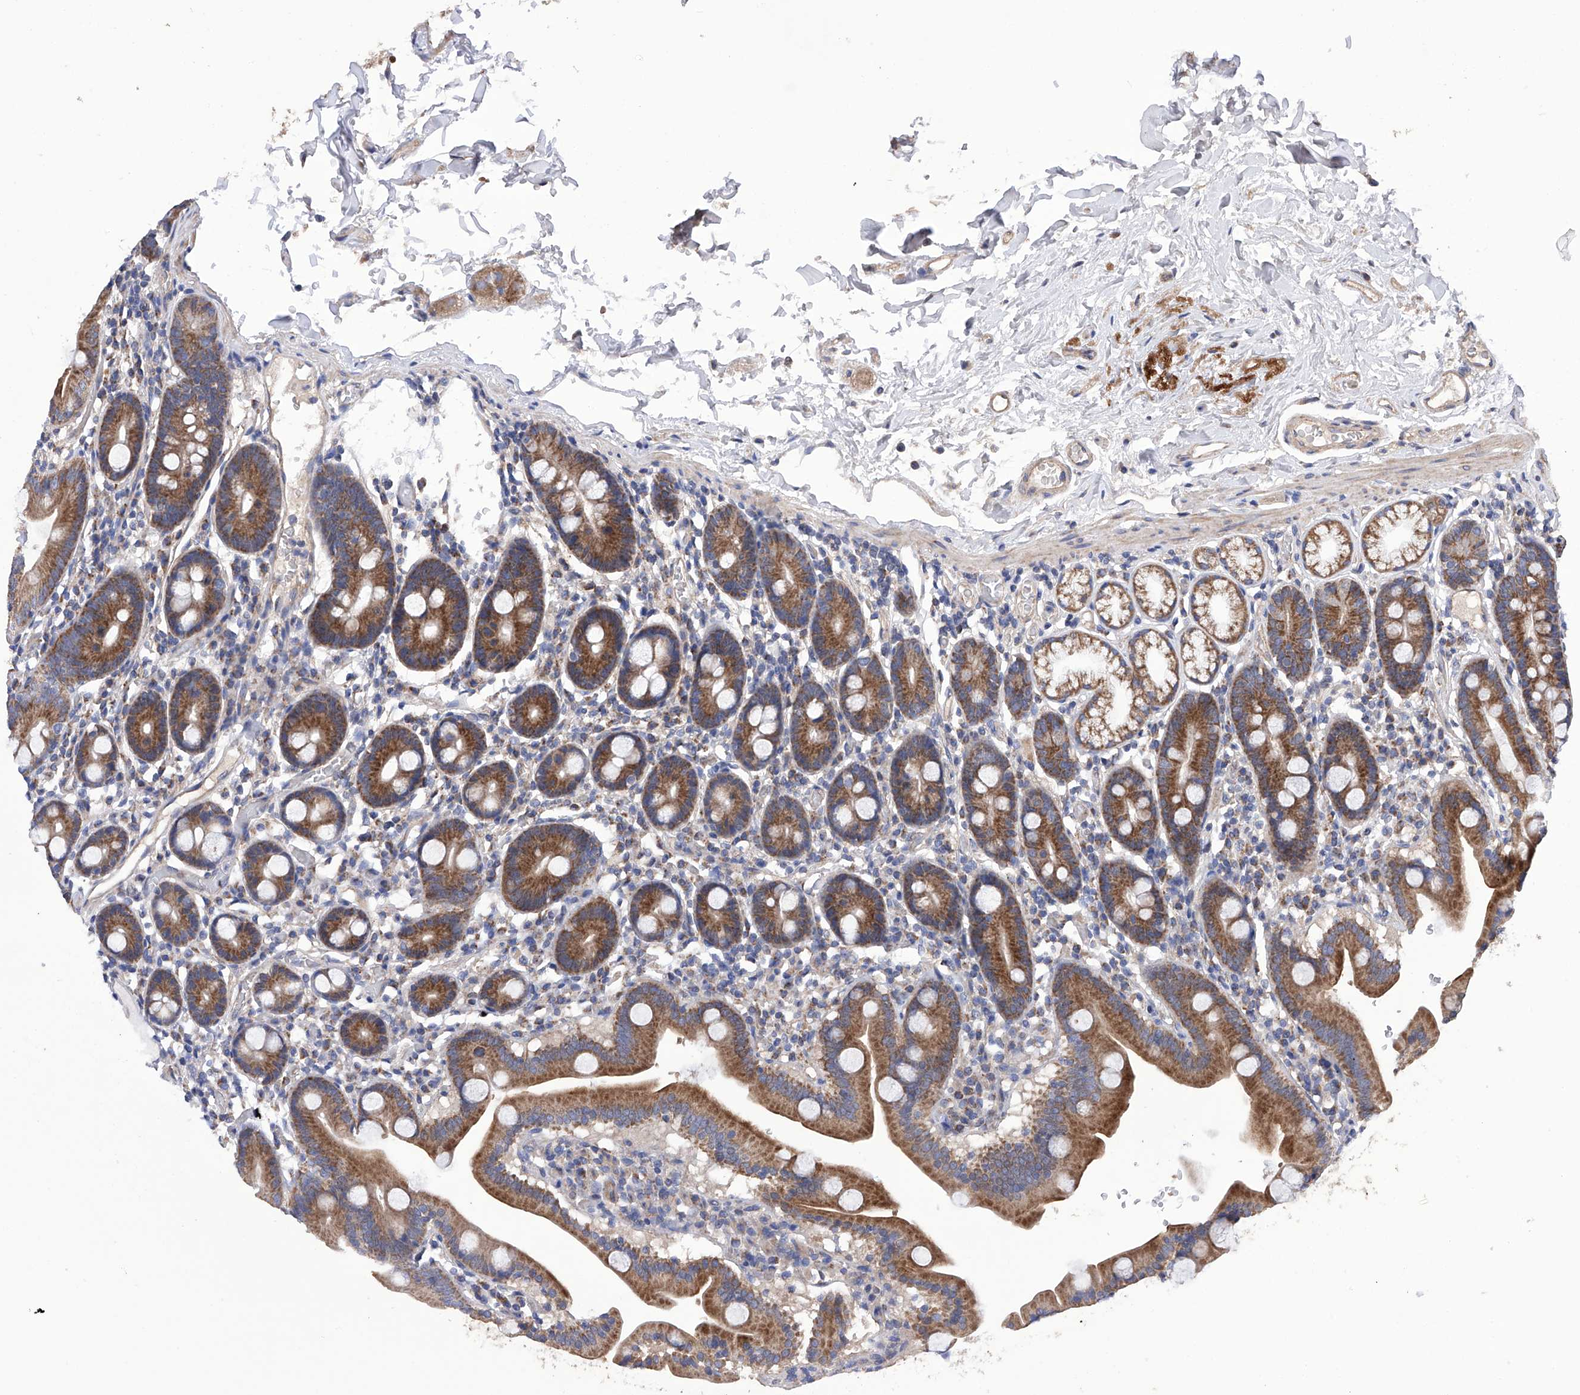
{"staining": {"intensity": "strong", "quantity": ">75%", "location": "cytoplasmic/membranous"}, "tissue": "duodenum", "cell_type": "Glandular cells", "image_type": "normal", "snomed": [{"axis": "morphology", "description": "Normal tissue, NOS"}, {"axis": "topography", "description": "Duodenum"}], "caption": "Glandular cells exhibit high levels of strong cytoplasmic/membranous staining in about >75% of cells in benign human duodenum.", "gene": "EFCAB2", "patient": {"sex": "male", "age": 55}}